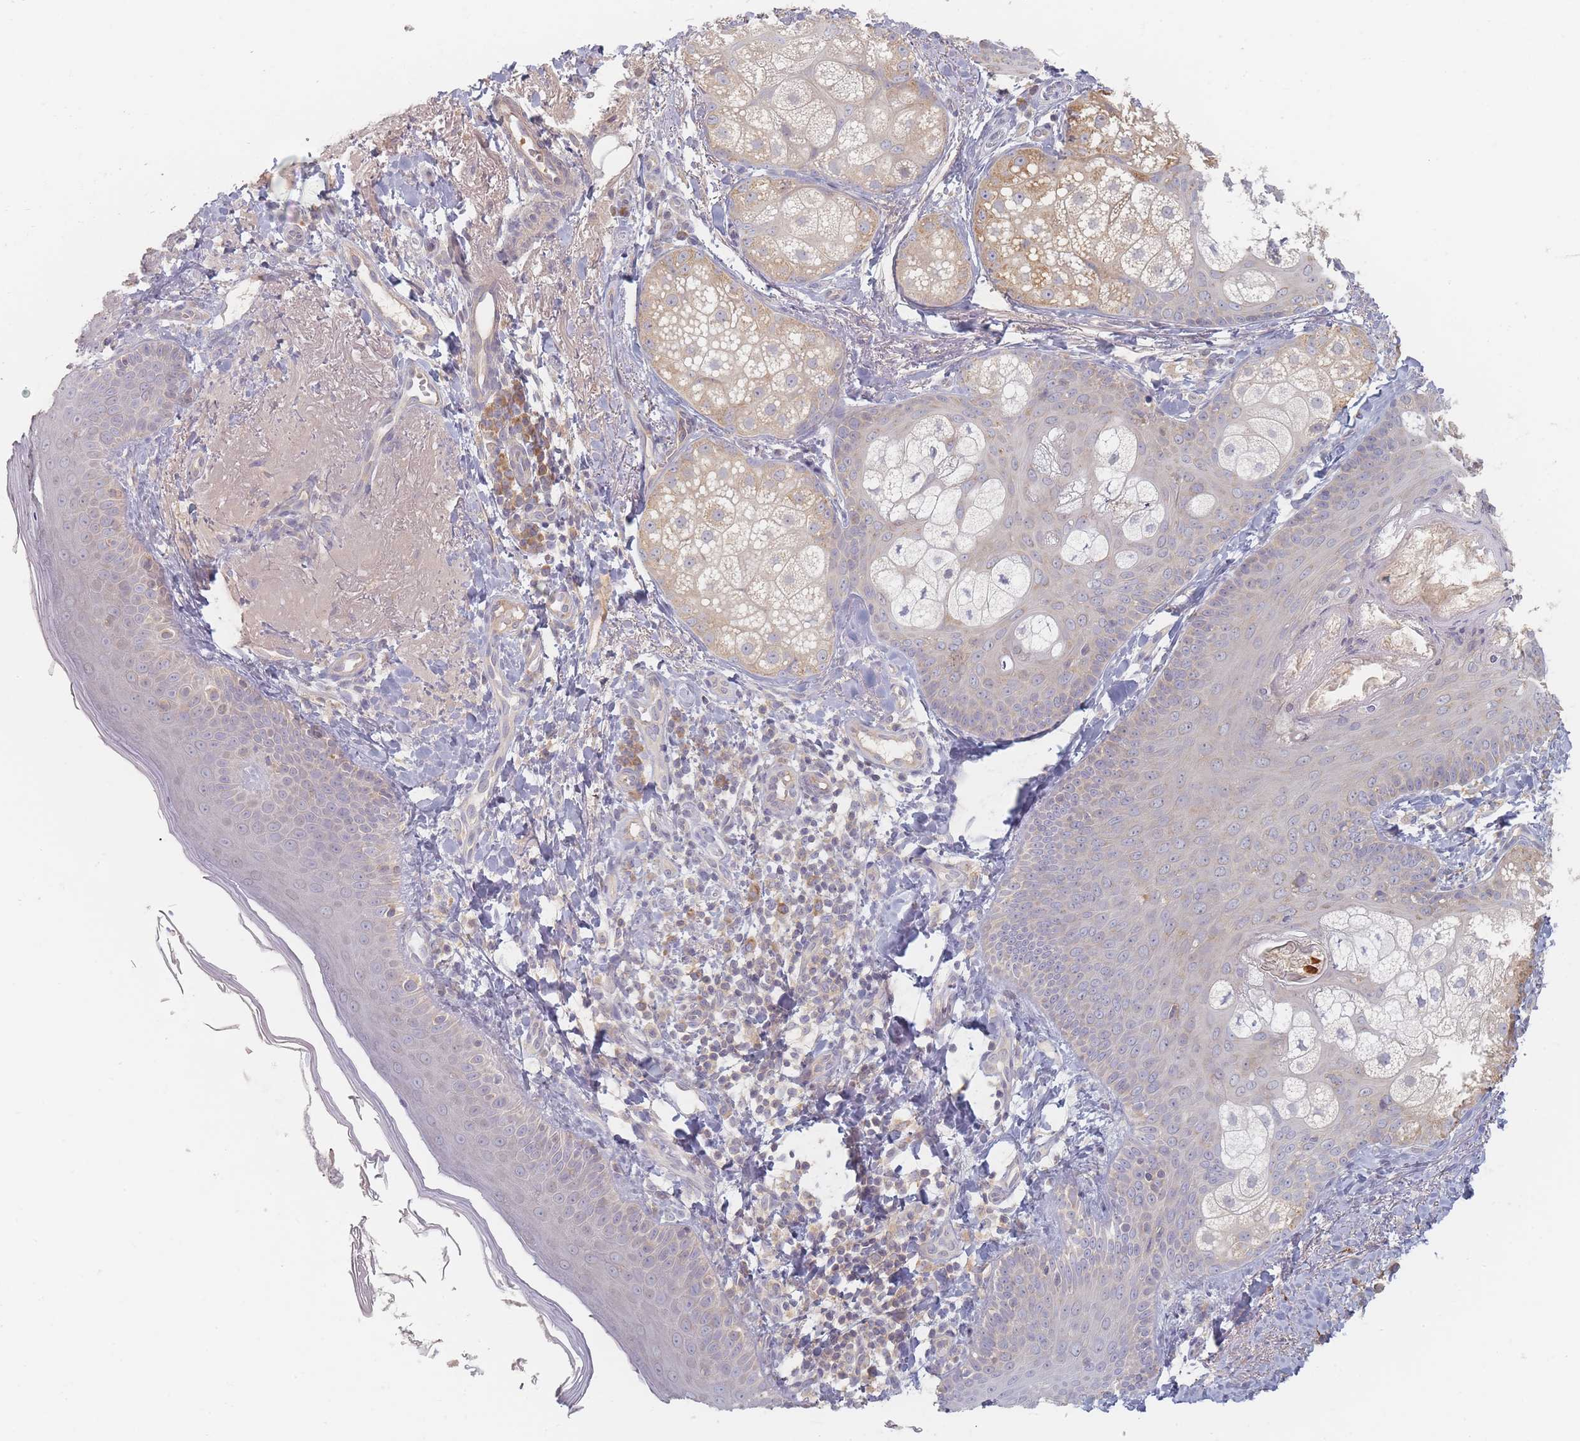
{"staining": {"intensity": "negative", "quantity": "none", "location": "none"}, "tissue": "skin", "cell_type": "Fibroblasts", "image_type": "normal", "snomed": [{"axis": "morphology", "description": "Normal tissue, NOS"}, {"axis": "topography", "description": "Skin"}], "caption": "Human skin stained for a protein using immunohistochemistry (IHC) shows no staining in fibroblasts.", "gene": "SLC35F3", "patient": {"sex": "male", "age": 57}}